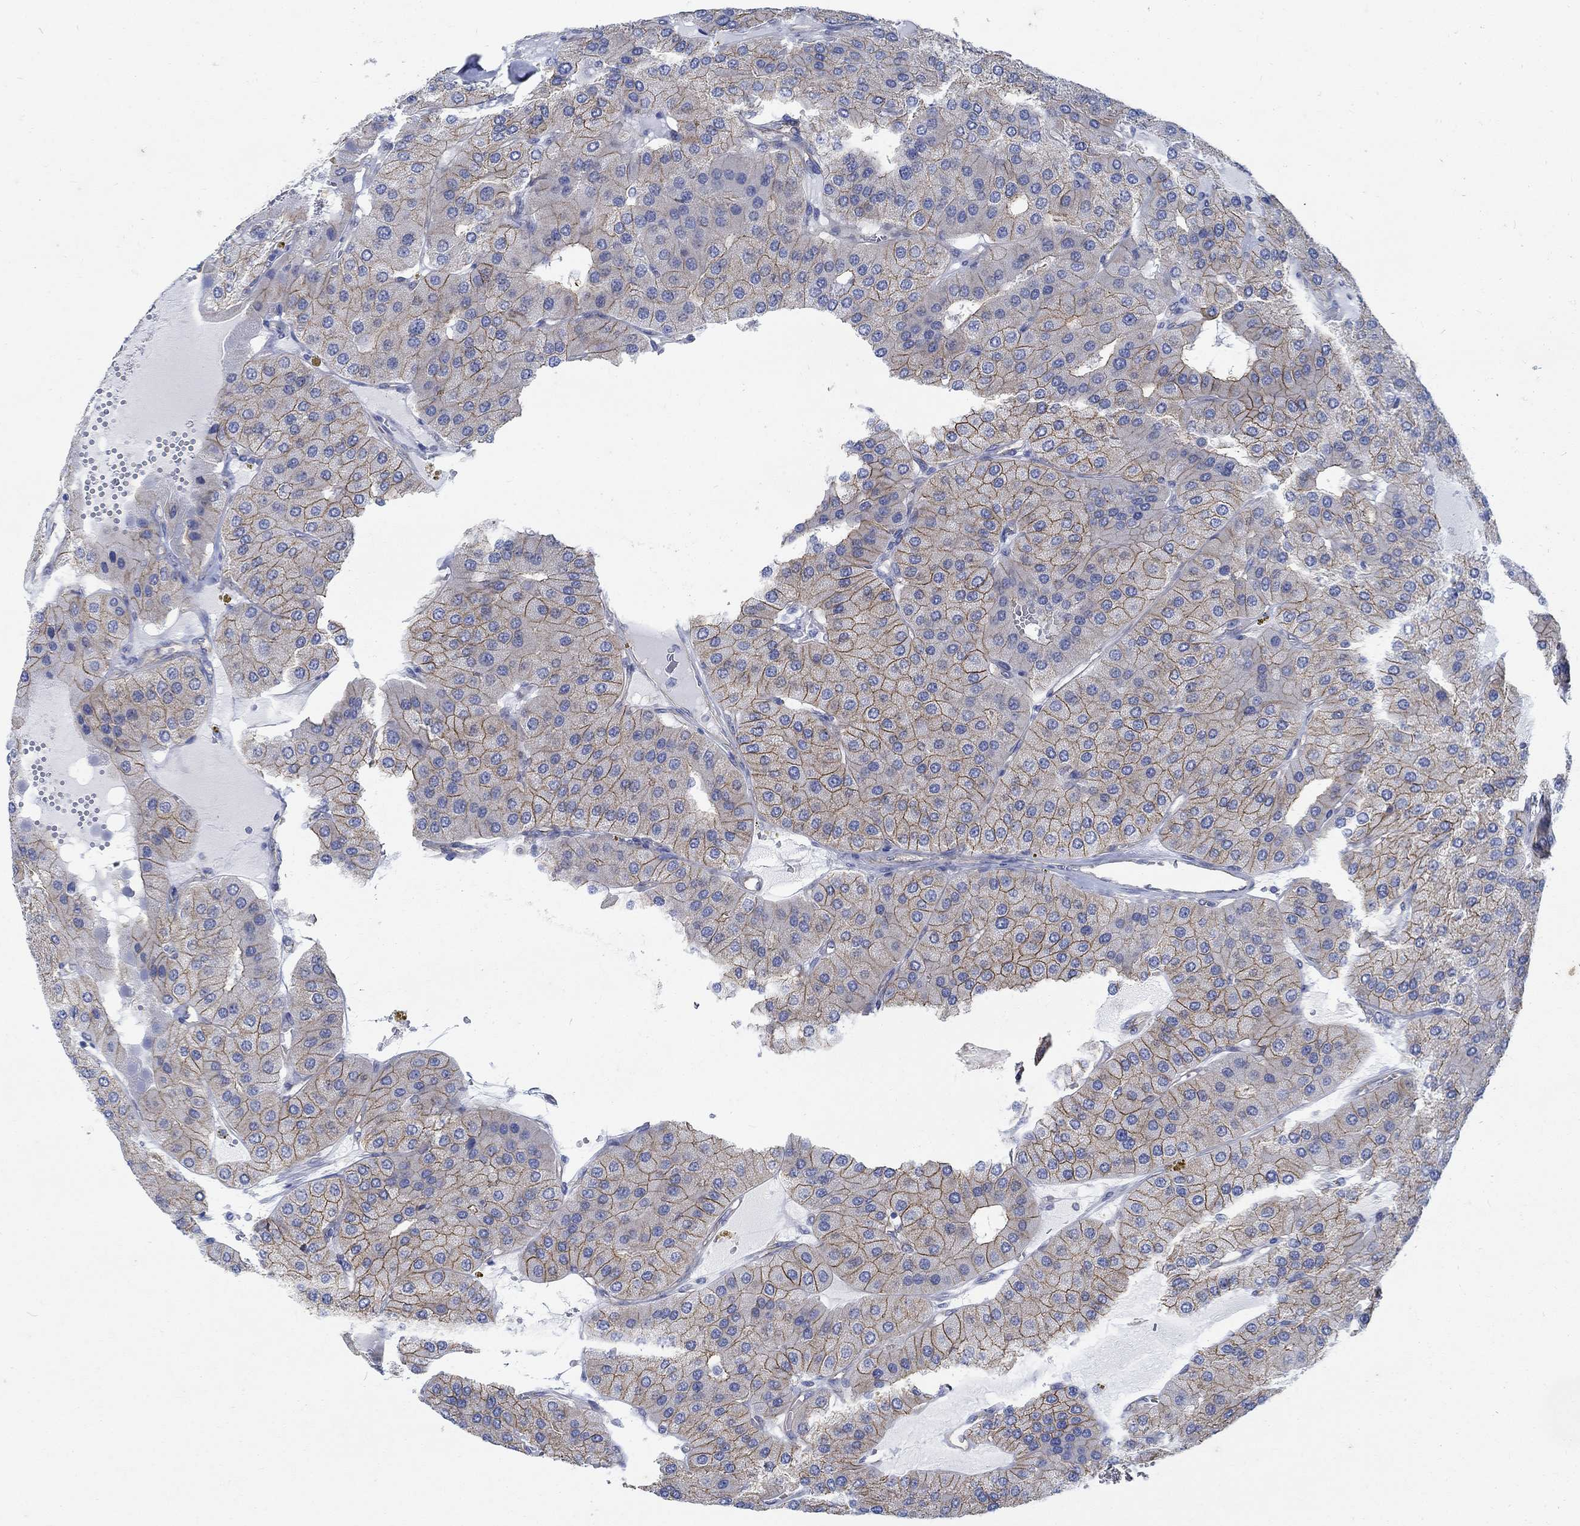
{"staining": {"intensity": "moderate", "quantity": ">75%", "location": "cytoplasmic/membranous"}, "tissue": "parathyroid gland", "cell_type": "Glandular cells", "image_type": "normal", "snomed": [{"axis": "morphology", "description": "Normal tissue, NOS"}, {"axis": "morphology", "description": "Adenoma, NOS"}, {"axis": "topography", "description": "Parathyroid gland"}], "caption": "About >75% of glandular cells in normal parathyroid gland reveal moderate cytoplasmic/membranous protein positivity as visualized by brown immunohistochemical staining.", "gene": "TMEM198", "patient": {"sex": "female", "age": 86}}